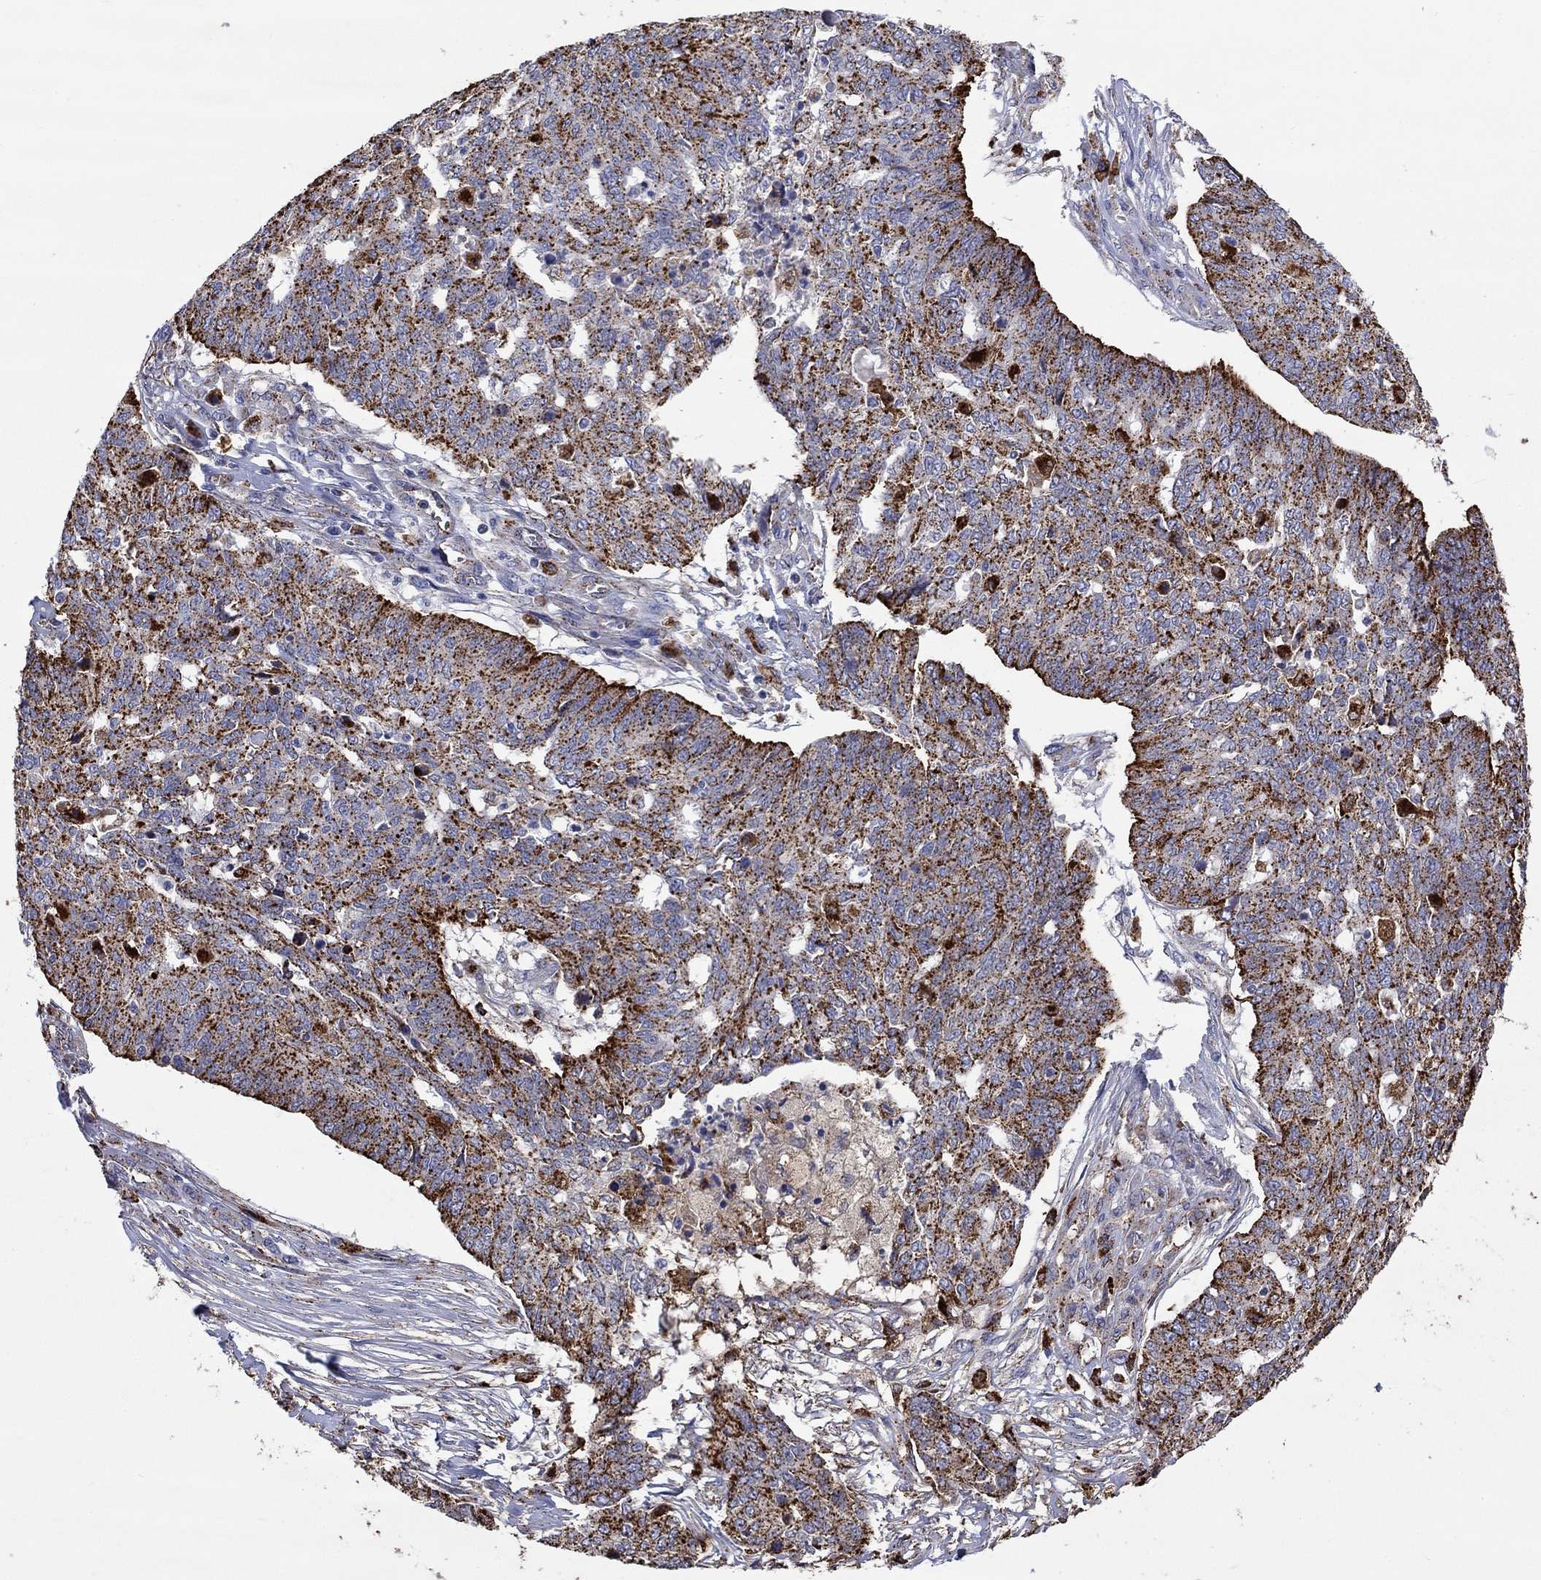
{"staining": {"intensity": "strong", "quantity": ">75%", "location": "cytoplasmic/membranous"}, "tissue": "ovarian cancer", "cell_type": "Tumor cells", "image_type": "cancer", "snomed": [{"axis": "morphology", "description": "Cystadenocarcinoma, serous, NOS"}, {"axis": "topography", "description": "Ovary"}], "caption": "Immunohistochemistry photomicrograph of ovarian cancer stained for a protein (brown), which shows high levels of strong cytoplasmic/membranous positivity in approximately >75% of tumor cells.", "gene": "CTSB", "patient": {"sex": "female", "age": 67}}